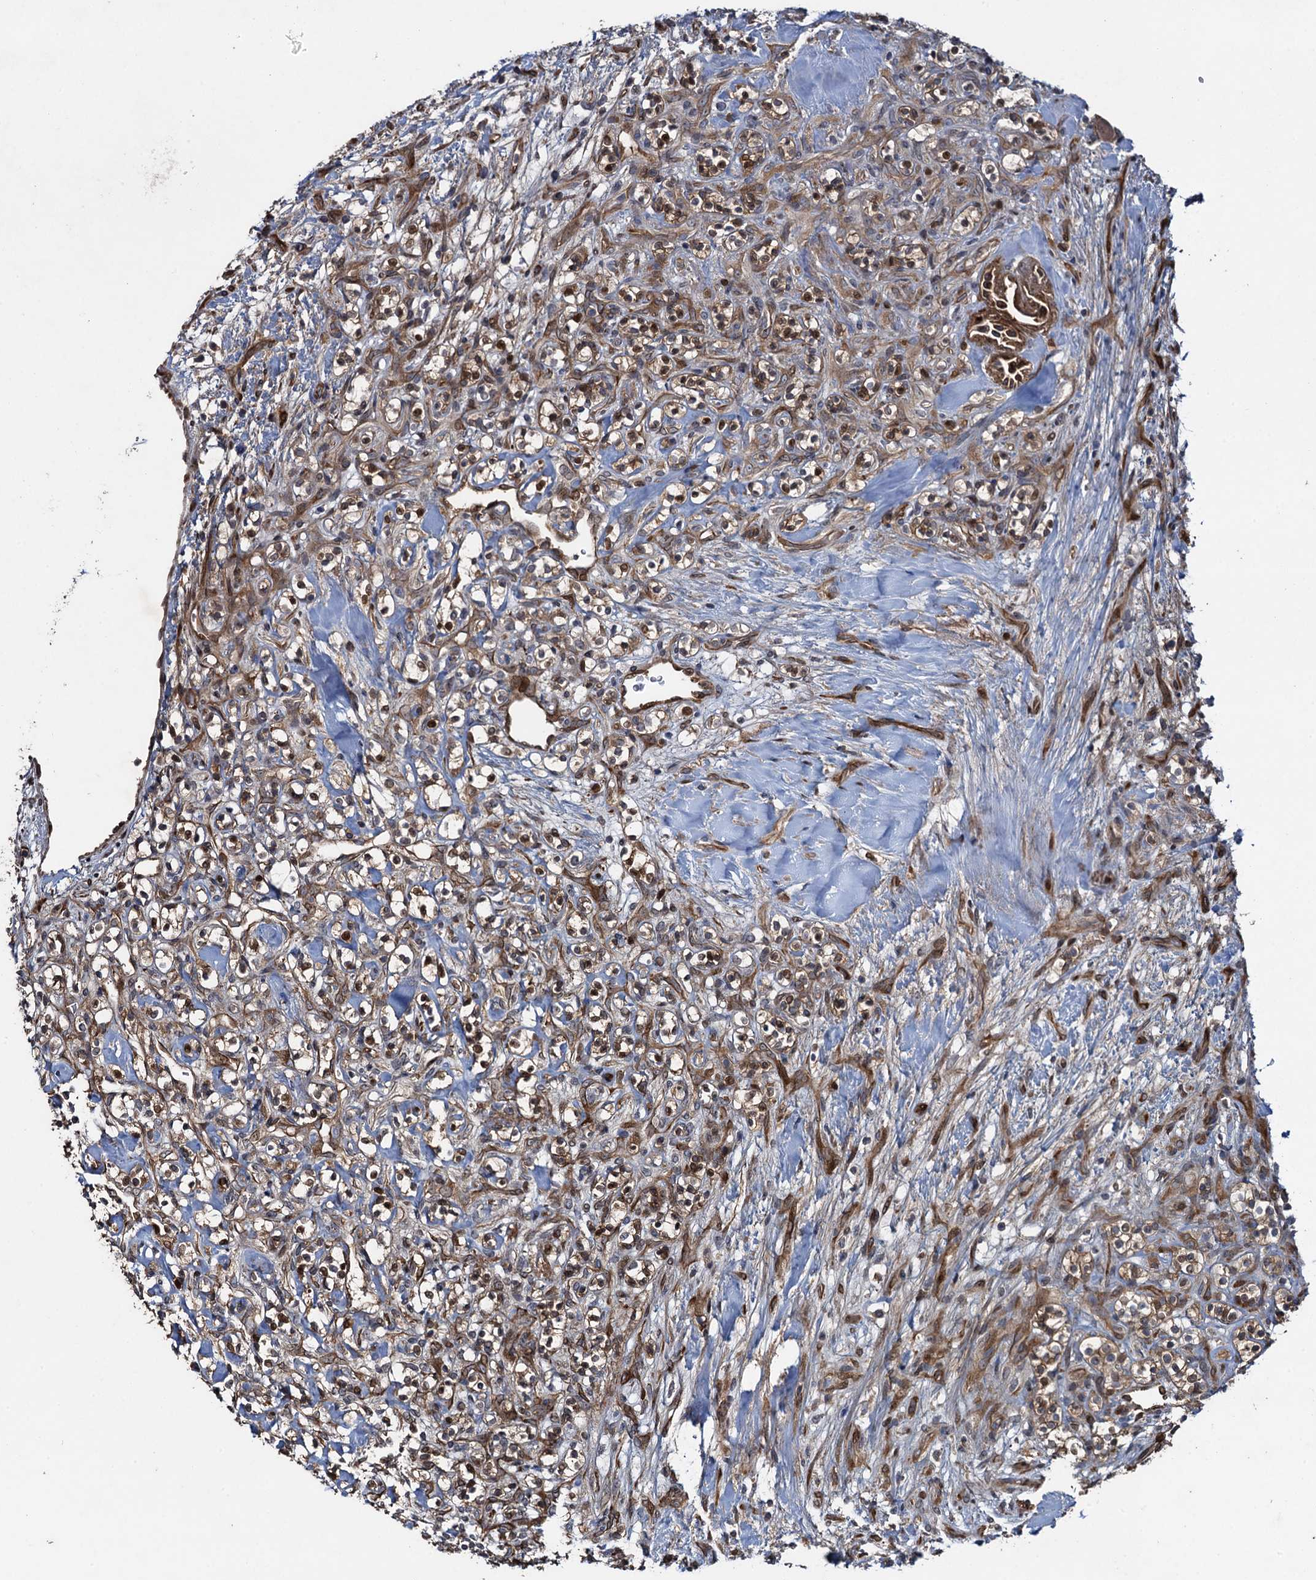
{"staining": {"intensity": "moderate", "quantity": ">75%", "location": "nuclear"}, "tissue": "renal cancer", "cell_type": "Tumor cells", "image_type": "cancer", "snomed": [{"axis": "morphology", "description": "Adenocarcinoma, NOS"}, {"axis": "topography", "description": "Kidney"}], "caption": "High-magnification brightfield microscopy of renal cancer (adenocarcinoma) stained with DAB (3,3'-diaminobenzidine) (brown) and counterstained with hematoxylin (blue). tumor cells exhibit moderate nuclear positivity is seen in about>75% of cells. (DAB (3,3'-diaminobenzidine) IHC with brightfield microscopy, high magnification).", "gene": "RHOBTB1", "patient": {"sex": "male", "age": 77}}